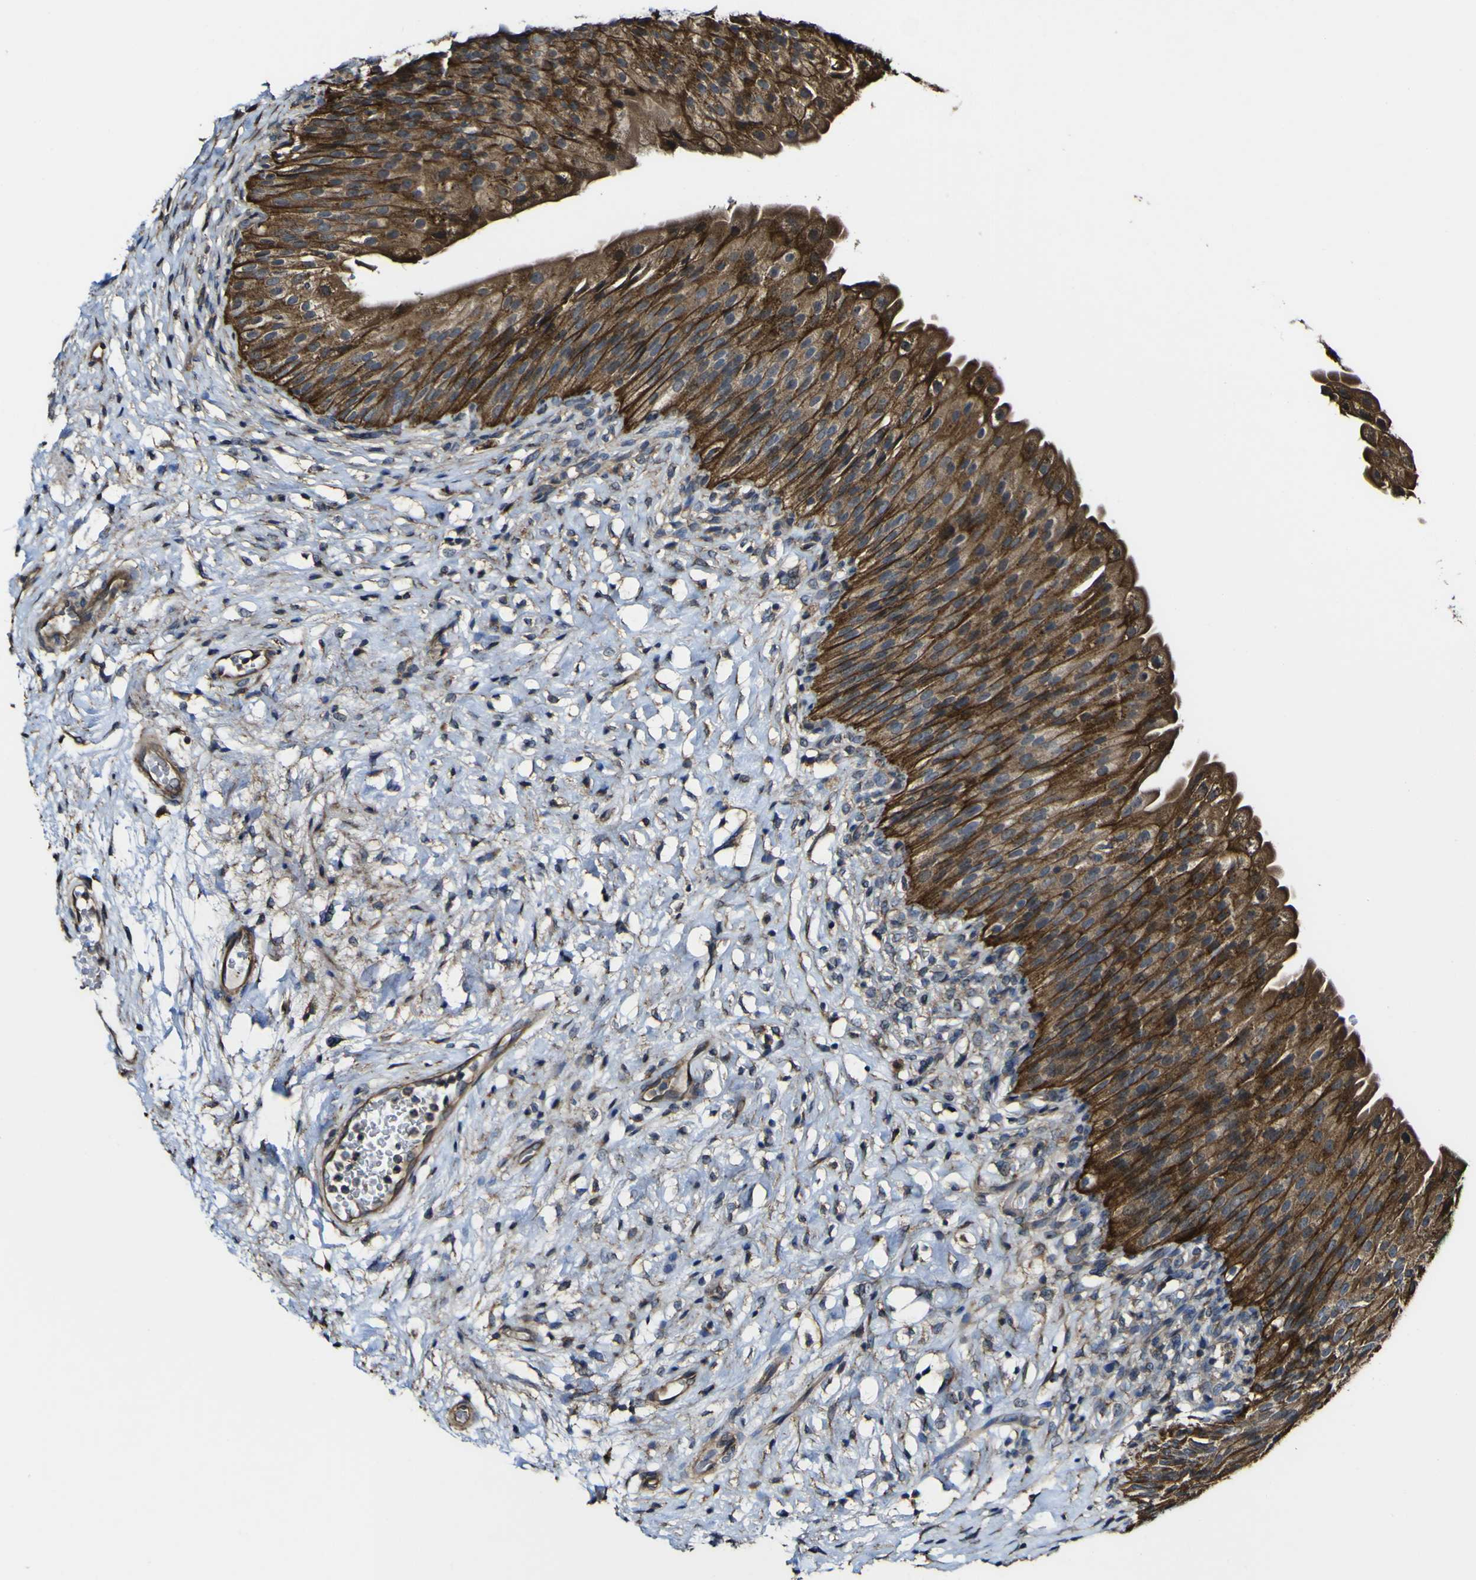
{"staining": {"intensity": "strong", "quantity": ">75%", "location": "cytoplasmic/membranous"}, "tissue": "urinary bladder", "cell_type": "Urothelial cells", "image_type": "normal", "snomed": [{"axis": "morphology", "description": "Normal tissue, NOS"}, {"axis": "morphology", "description": "Urothelial carcinoma, High grade"}, {"axis": "topography", "description": "Urinary bladder"}], "caption": "This is a micrograph of immunohistochemistry staining of normal urinary bladder, which shows strong positivity in the cytoplasmic/membranous of urothelial cells.", "gene": "NAALADL2", "patient": {"sex": "male", "age": 46}}